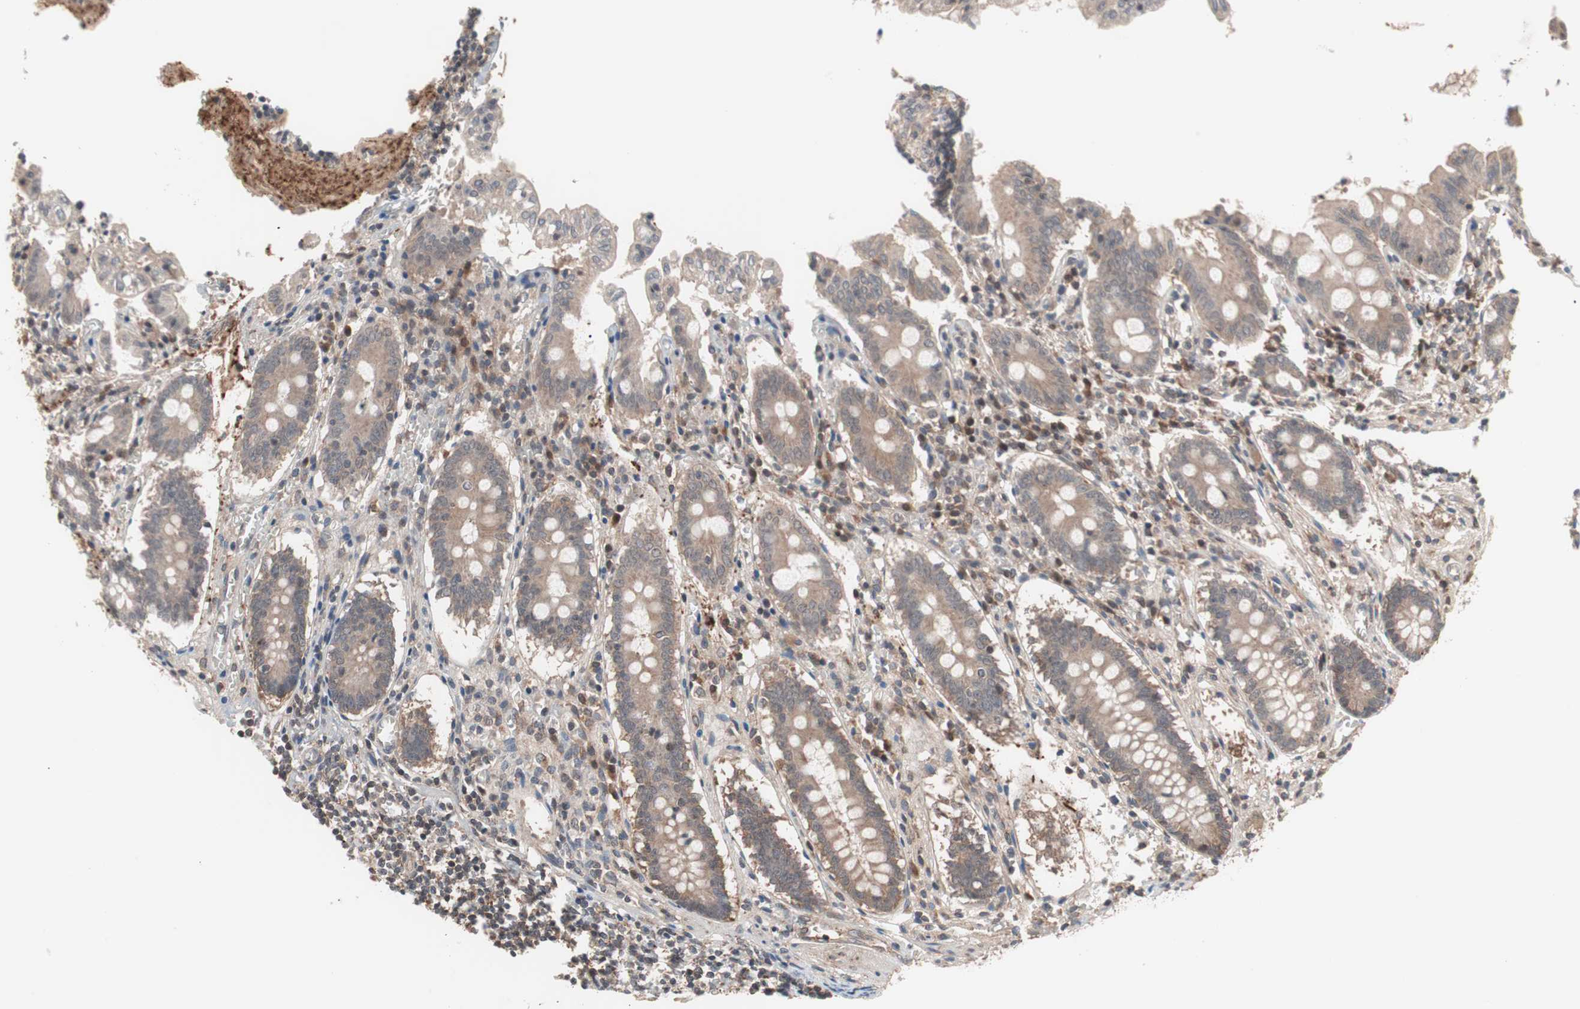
{"staining": {"intensity": "moderate", "quantity": "25%-75%", "location": "cytoplasmic/membranous"}, "tissue": "appendix", "cell_type": "Glandular cells", "image_type": "normal", "snomed": [{"axis": "morphology", "description": "Normal tissue, NOS"}, {"axis": "topography", "description": "Appendix"}], "caption": "Brown immunohistochemical staining in unremarkable appendix demonstrates moderate cytoplasmic/membranous staining in about 25%-75% of glandular cells.", "gene": "IRS1", "patient": {"sex": "female", "age": 50}}